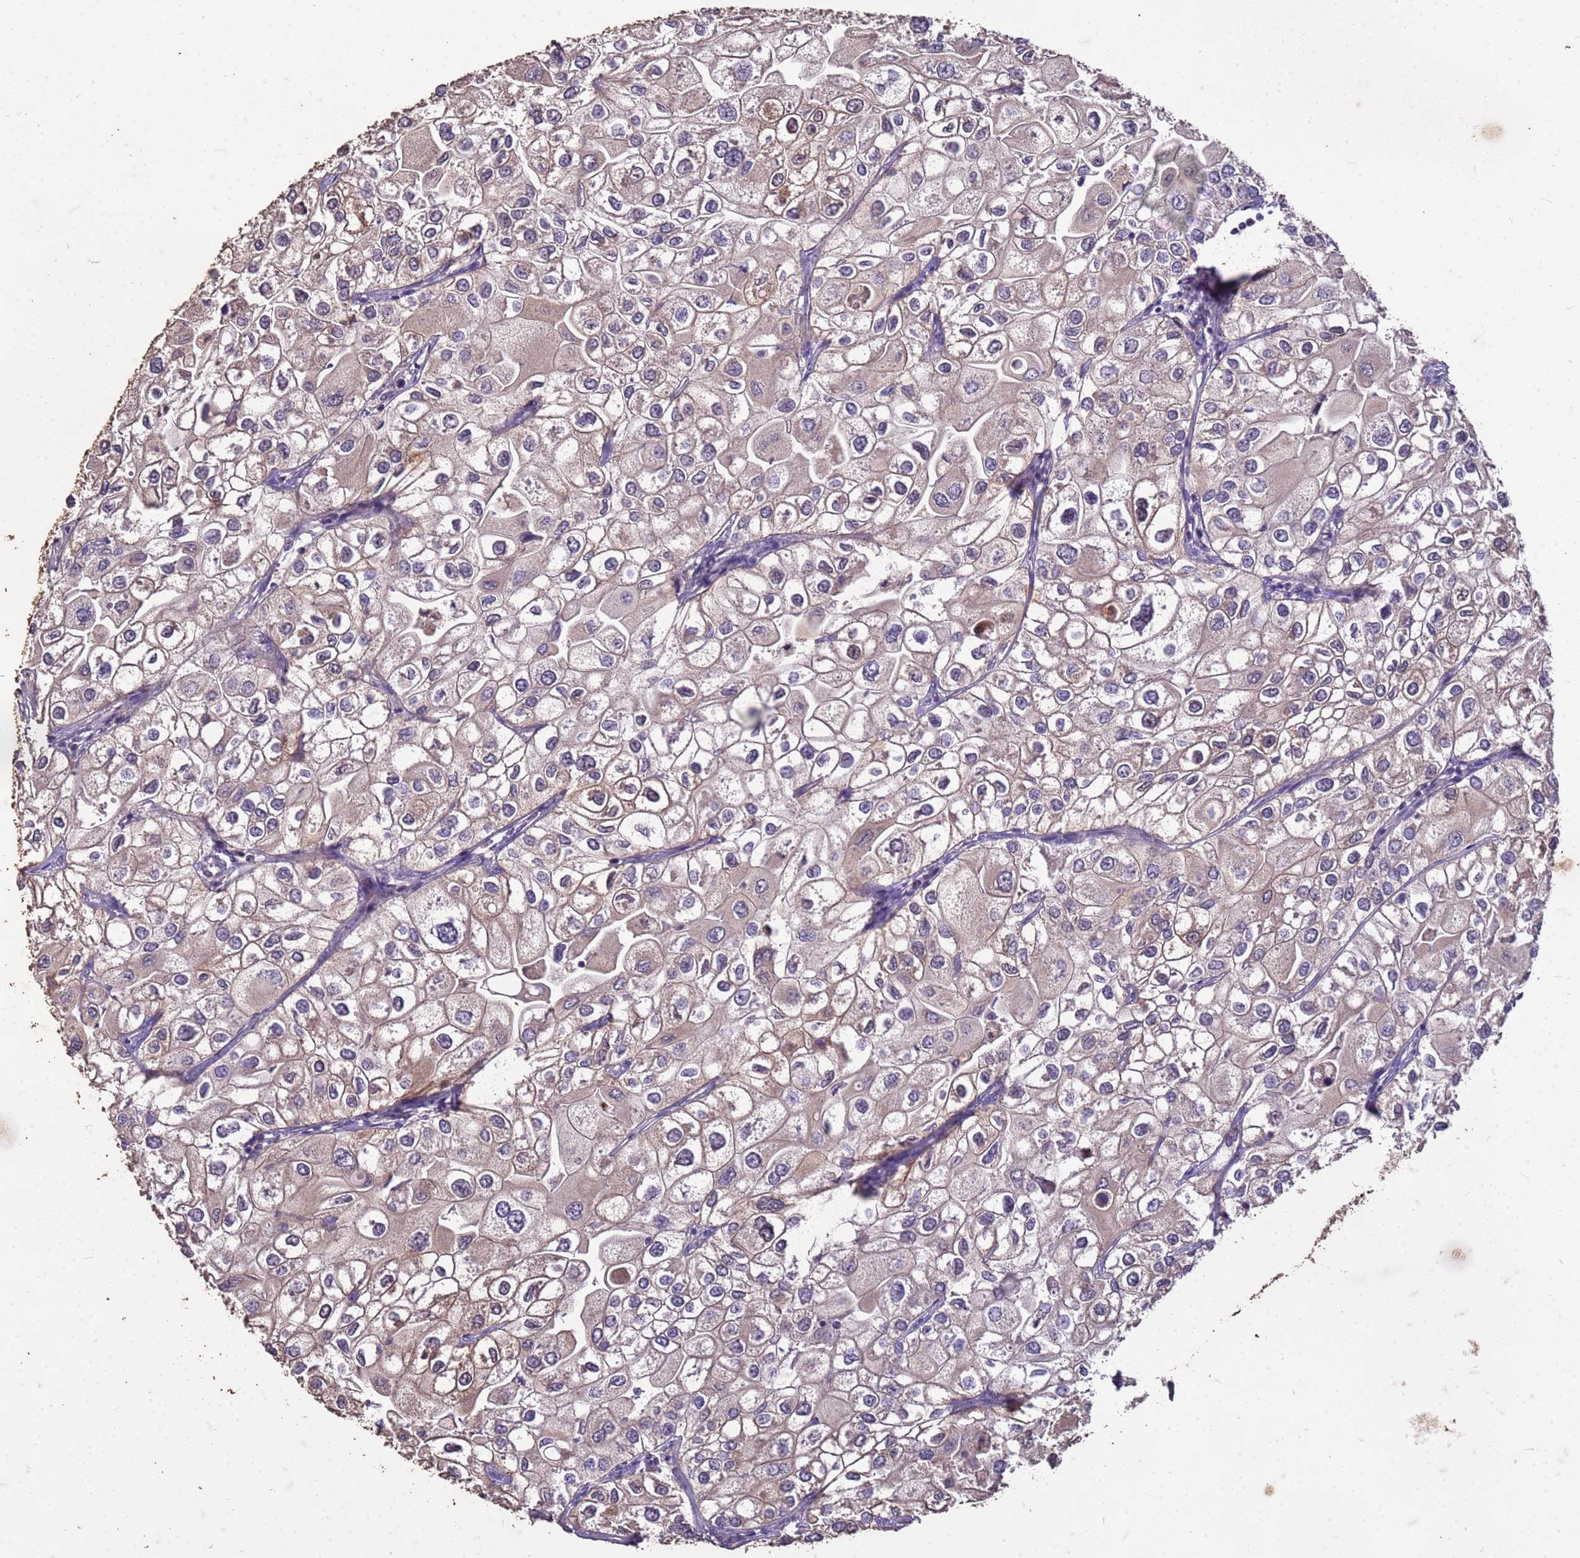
{"staining": {"intensity": "strong", "quantity": "25%-75%", "location": "cytoplasmic/membranous"}, "tissue": "urothelial cancer", "cell_type": "Tumor cells", "image_type": "cancer", "snomed": [{"axis": "morphology", "description": "Urothelial carcinoma, High grade"}, {"axis": "topography", "description": "Urinary bladder"}], "caption": "Urothelial carcinoma (high-grade) stained for a protein (brown) demonstrates strong cytoplasmic/membranous positive staining in approximately 25%-75% of tumor cells.", "gene": "FAM184B", "patient": {"sex": "male", "age": 64}}